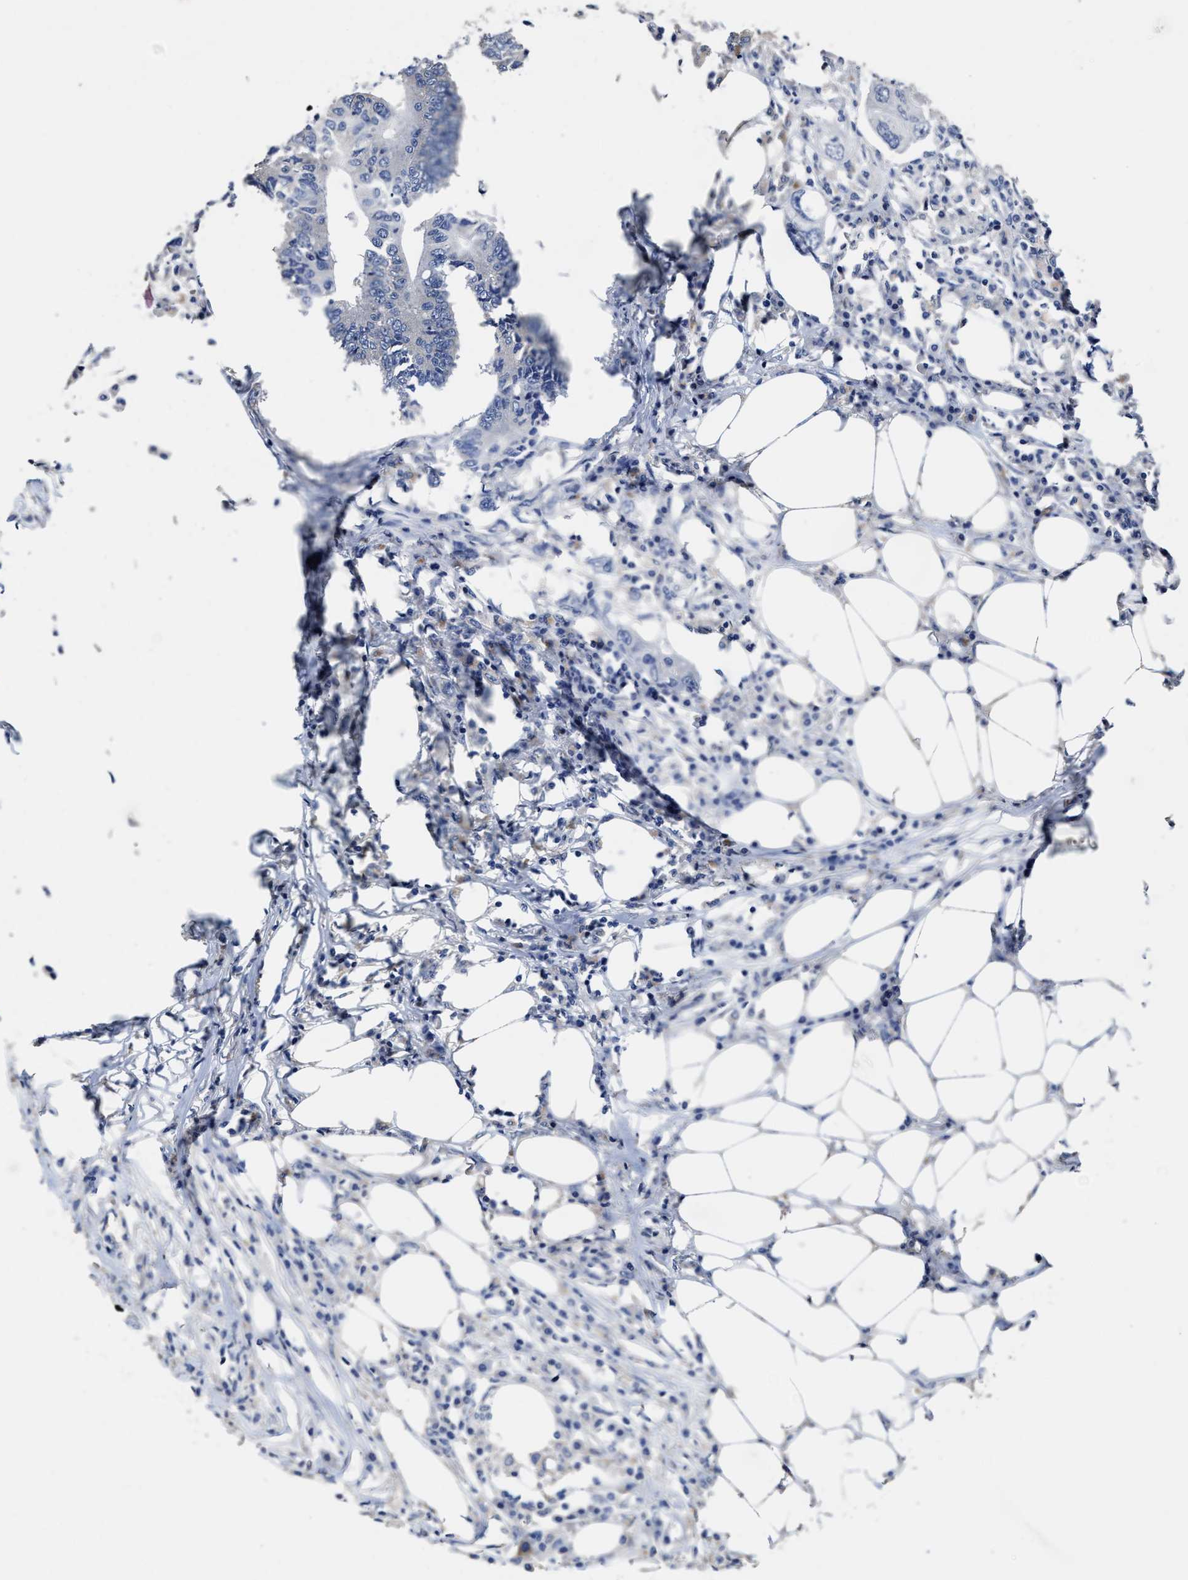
{"staining": {"intensity": "negative", "quantity": "none", "location": "none"}, "tissue": "colorectal cancer", "cell_type": "Tumor cells", "image_type": "cancer", "snomed": [{"axis": "morphology", "description": "Adenocarcinoma, NOS"}, {"axis": "topography", "description": "Colon"}], "caption": "Immunohistochemical staining of colorectal cancer shows no significant staining in tumor cells.", "gene": "ZFAT", "patient": {"sex": "male", "age": 71}}